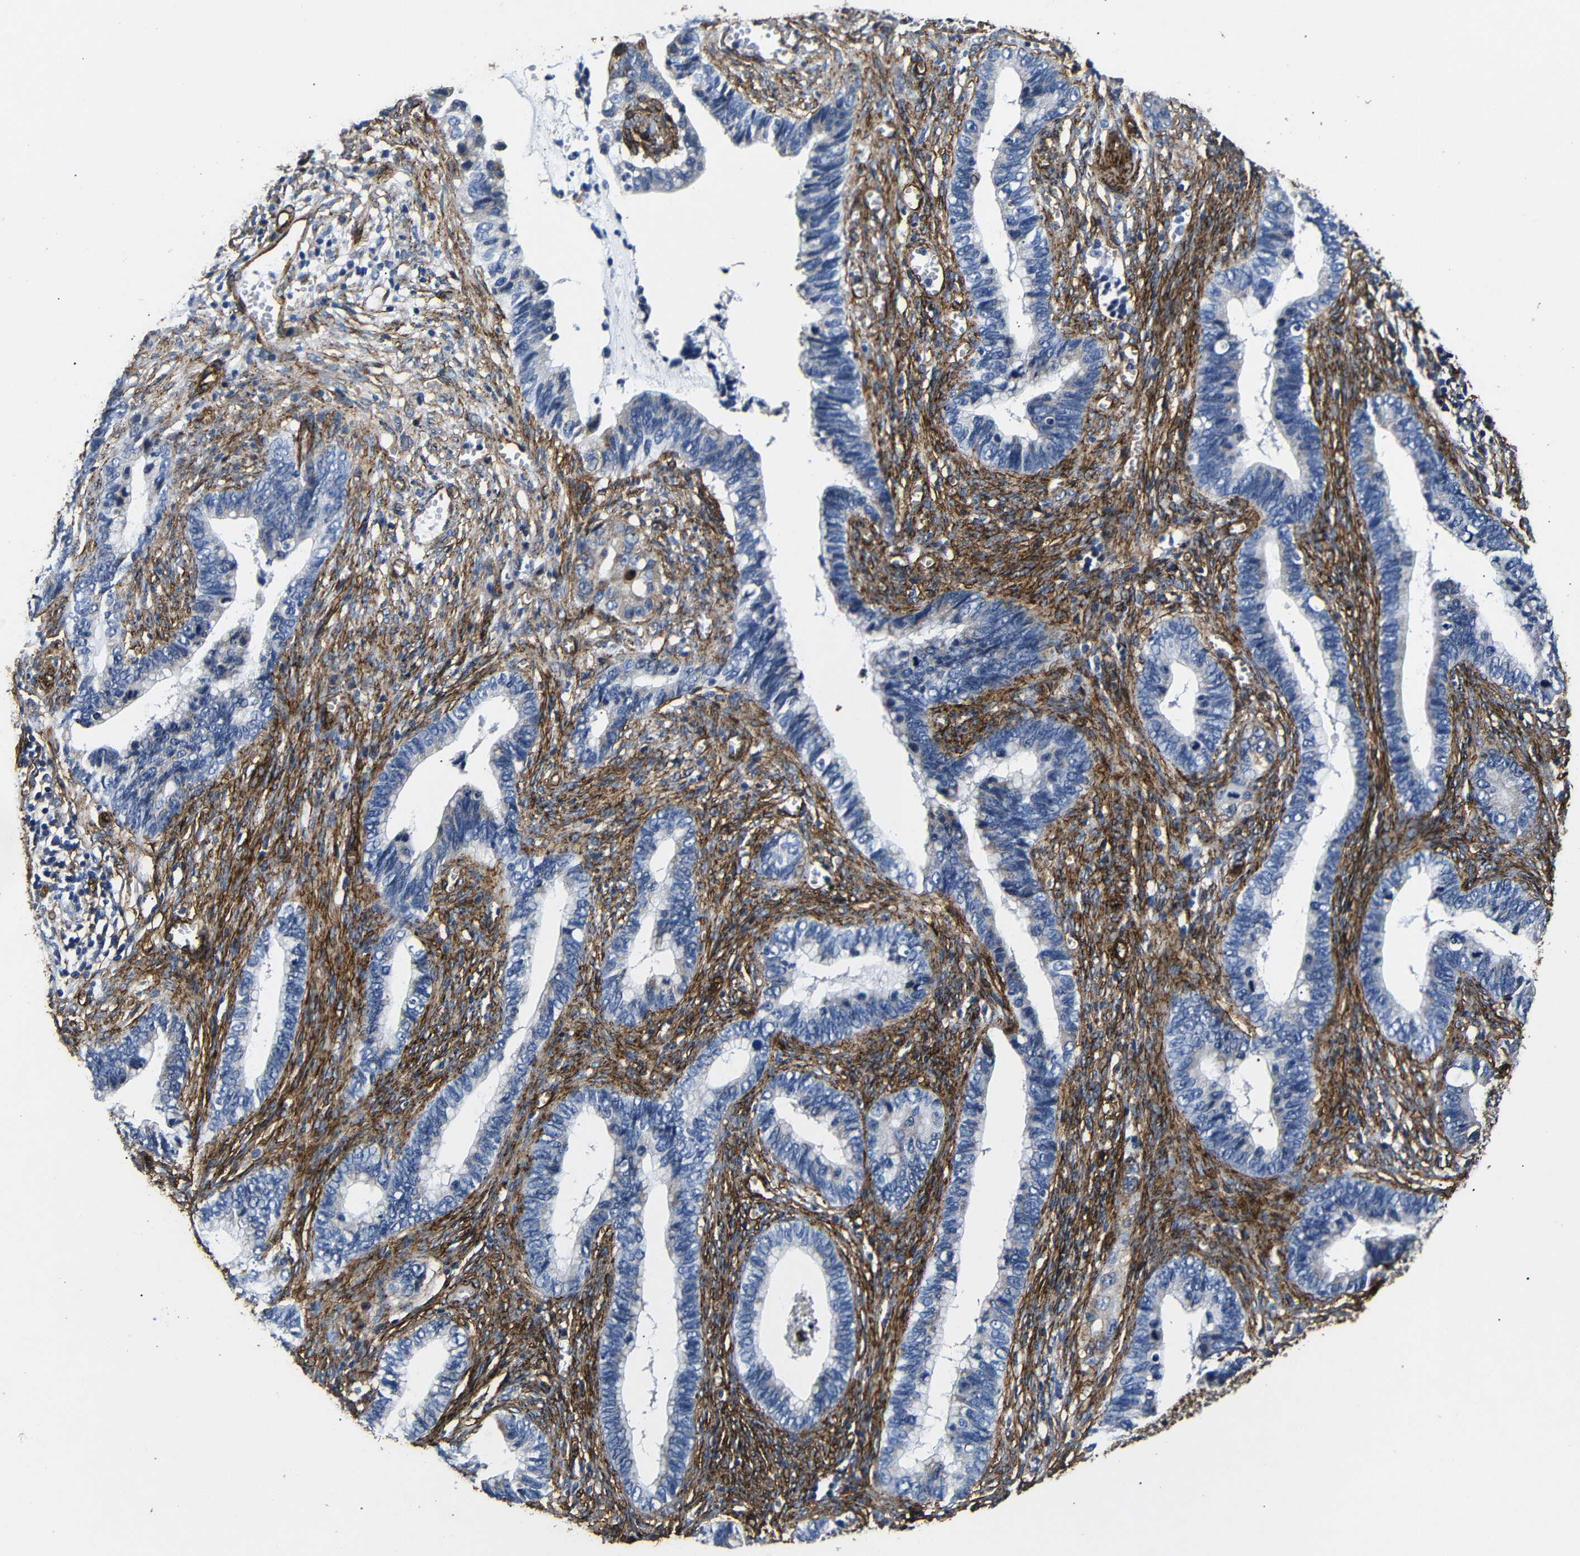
{"staining": {"intensity": "negative", "quantity": "none", "location": "none"}, "tissue": "cervical cancer", "cell_type": "Tumor cells", "image_type": "cancer", "snomed": [{"axis": "morphology", "description": "Adenocarcinoma, NOS"}, {"axis": "topography", "description": "Cervix"}], "caption": "The photomicrograph demonstrates no staining of tumor cells in cervical adenocarcinoma.", "gene": "CAV2", "patient": {"sex": "female", "age": 44}}